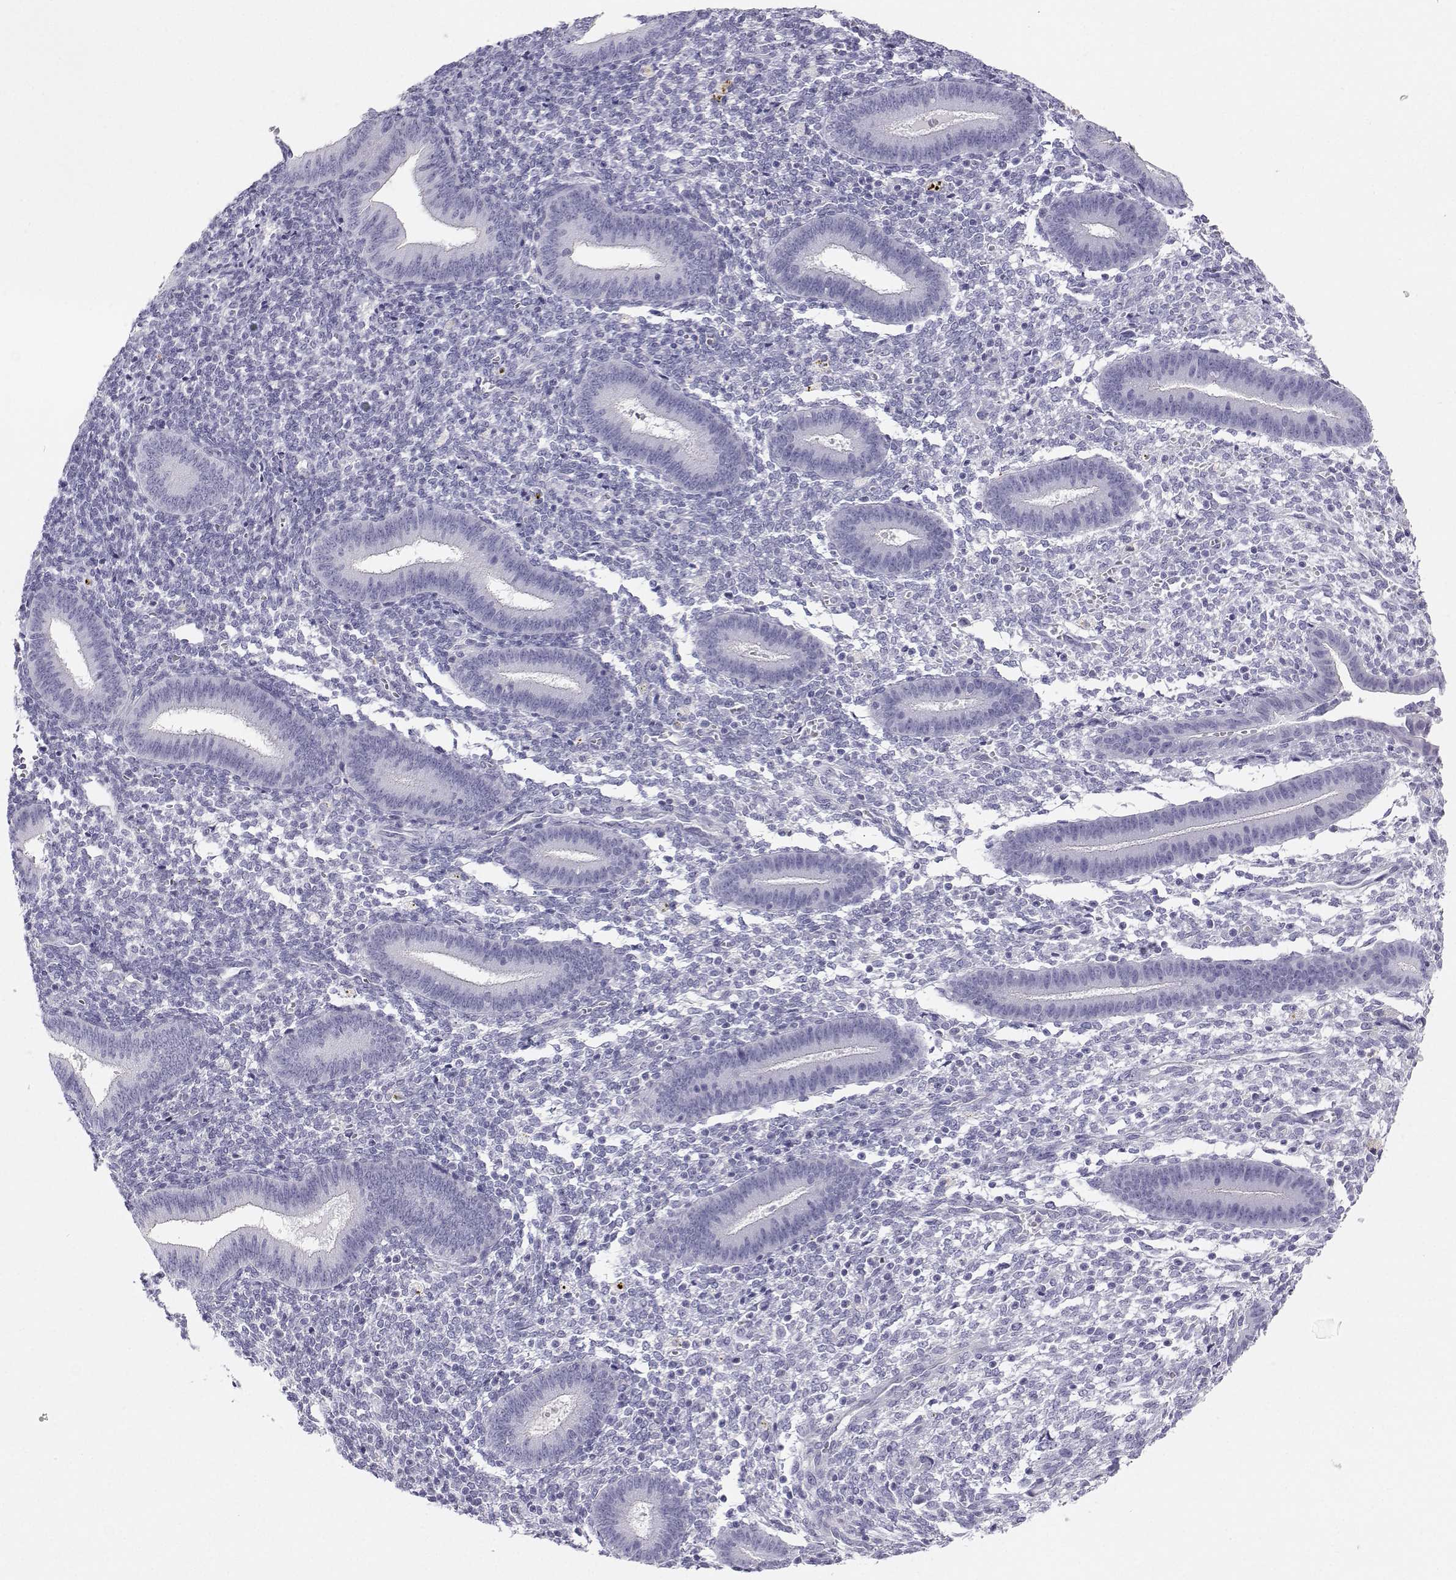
{"staining": {"intensity": "negative", "quantity": "none", "location": "none"}, "tissue": "endometrium", "cell_type": "Cells in endometrial stroma", "image_type": "normal", "snomed": [{"axis": "morphology", "description": "Normal tissue, NOS"}, {"axis": "topography", "description": "Endometrium"}], "caption": "Cells in endometrial stroma are negative for brown protein staining in normal endometrium. The staining is performed using DAB (3,3'-diaminobenzidine) brown chromogen with nuclei counter-stained in using hematoxylin.", "gene": "BHMT", "patient": {"sex": "female", "age": 25}}